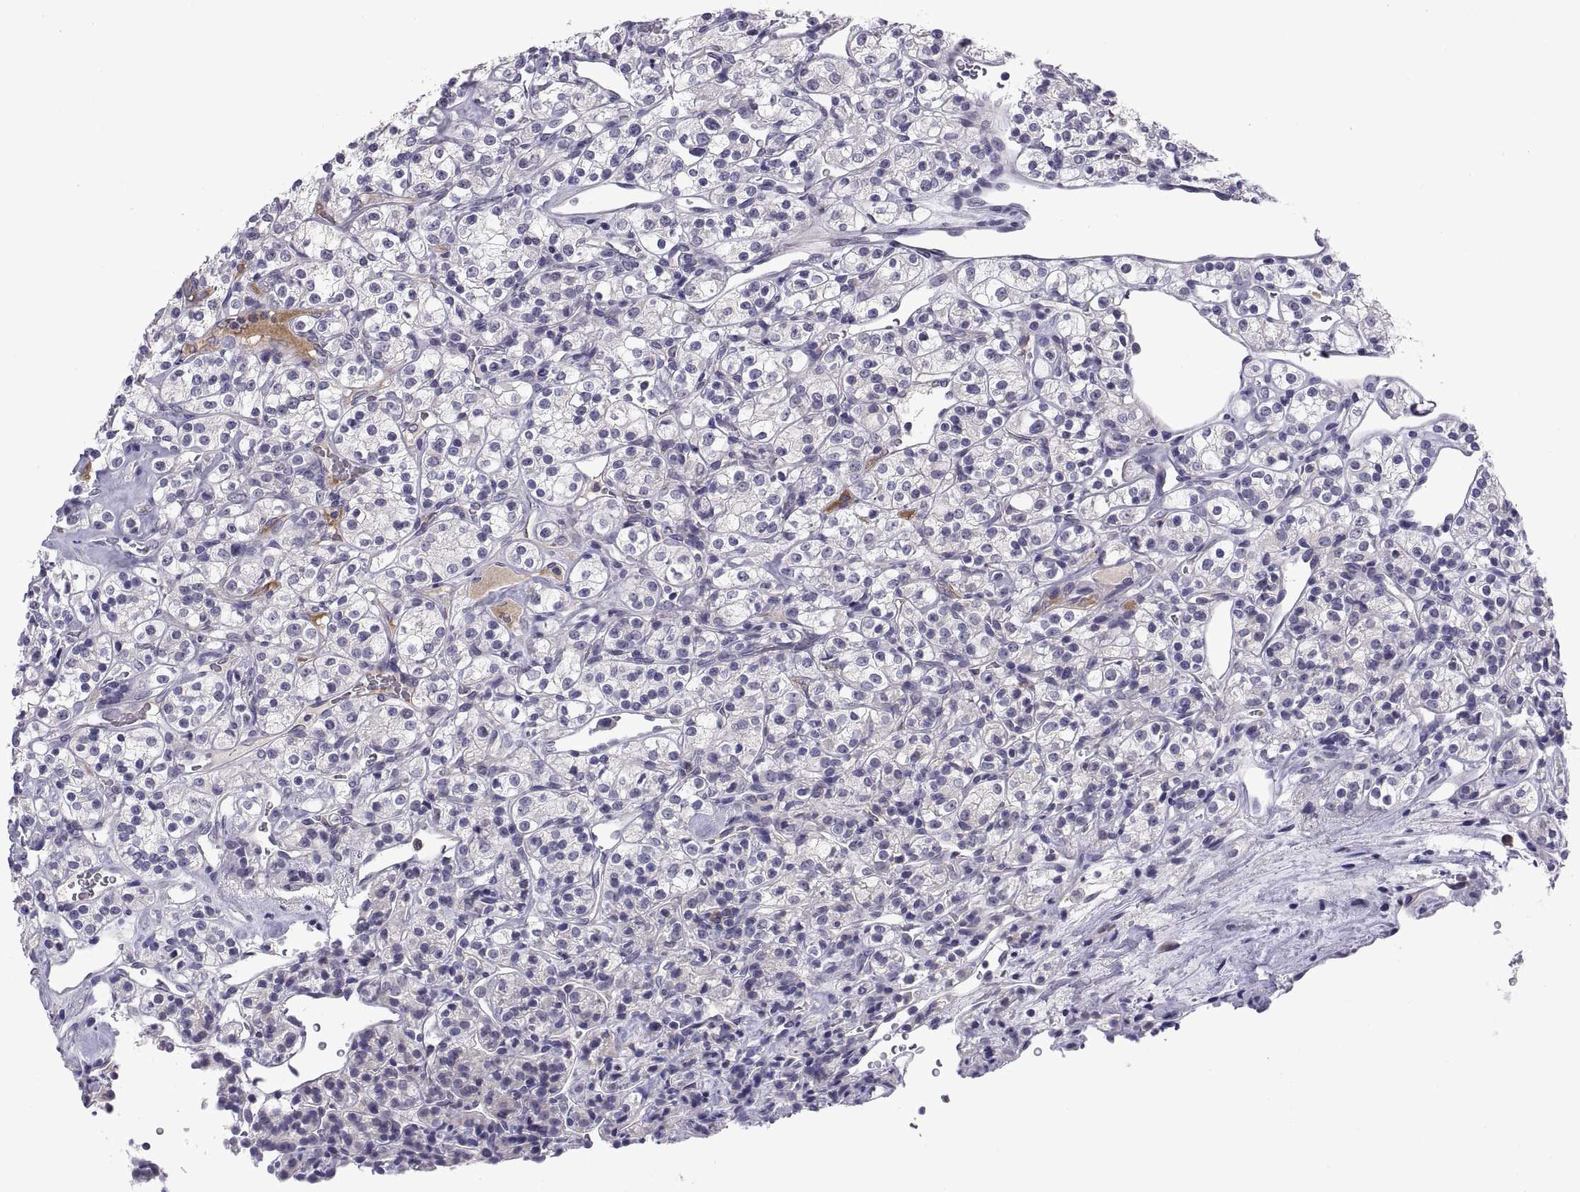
{"staining": {"intensity": "negative", "quantity": "none", "location": "none"}, "tissue": "renal cancer", "cell_type": "Tumor cells", "image_type": "cancer", "snomed": [{"axis": "morphology", "description": "Adenocarcinoma, NOS"}, {"axis": "topography", "description": "Kidney"}], "caption": "The photomicrograph demonstrates no staining of tumor cells in renal adenocarcinoma.", "gene": "PKP1", "patient": {"sex": "male", "age": 77}}